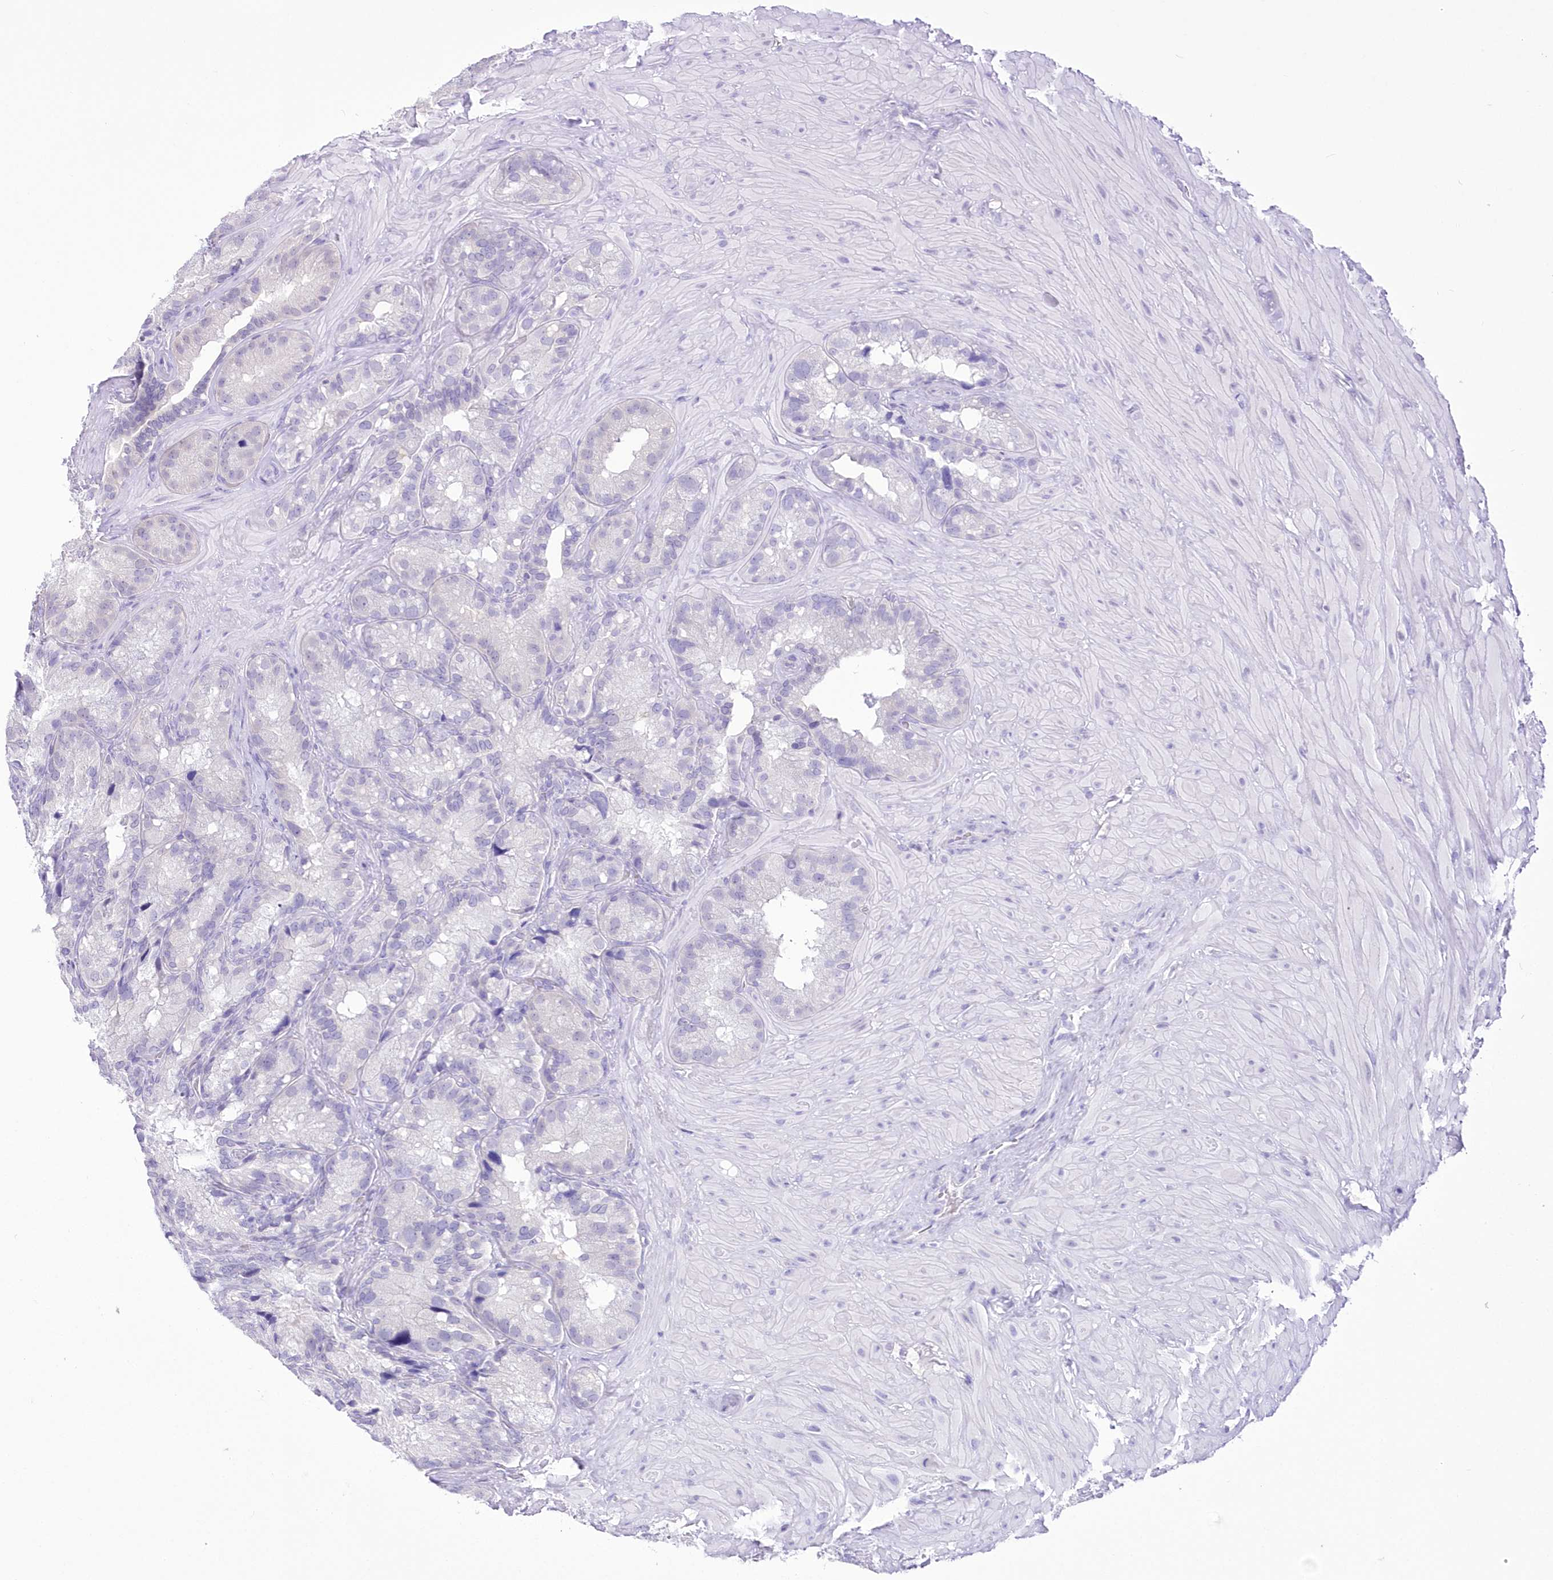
{"staining": {"intensity": "negative", "quantity": "none", "location": "none"}, "tissue": "seminal vesicle", "cell_type": "Glandular cells", "image_type": "normal", "snomed": [{"axis": "morphology", "description": "Normal tissue, NOS"}, {"axis": "topography", "description": "Prostate"}, {"axis": "topography", "description": "Seminal veicle"}], "caption": "Immunohistochemistry of normal seminal vesicle displays no positivity in glandular cells. (DAB (3,3'-diaminobenzidine) immunohistochemistry visualized using brightfield microscopy, high magnification).", "gene": "UBA6", "patient": {"sex": "male", "age": 68}}